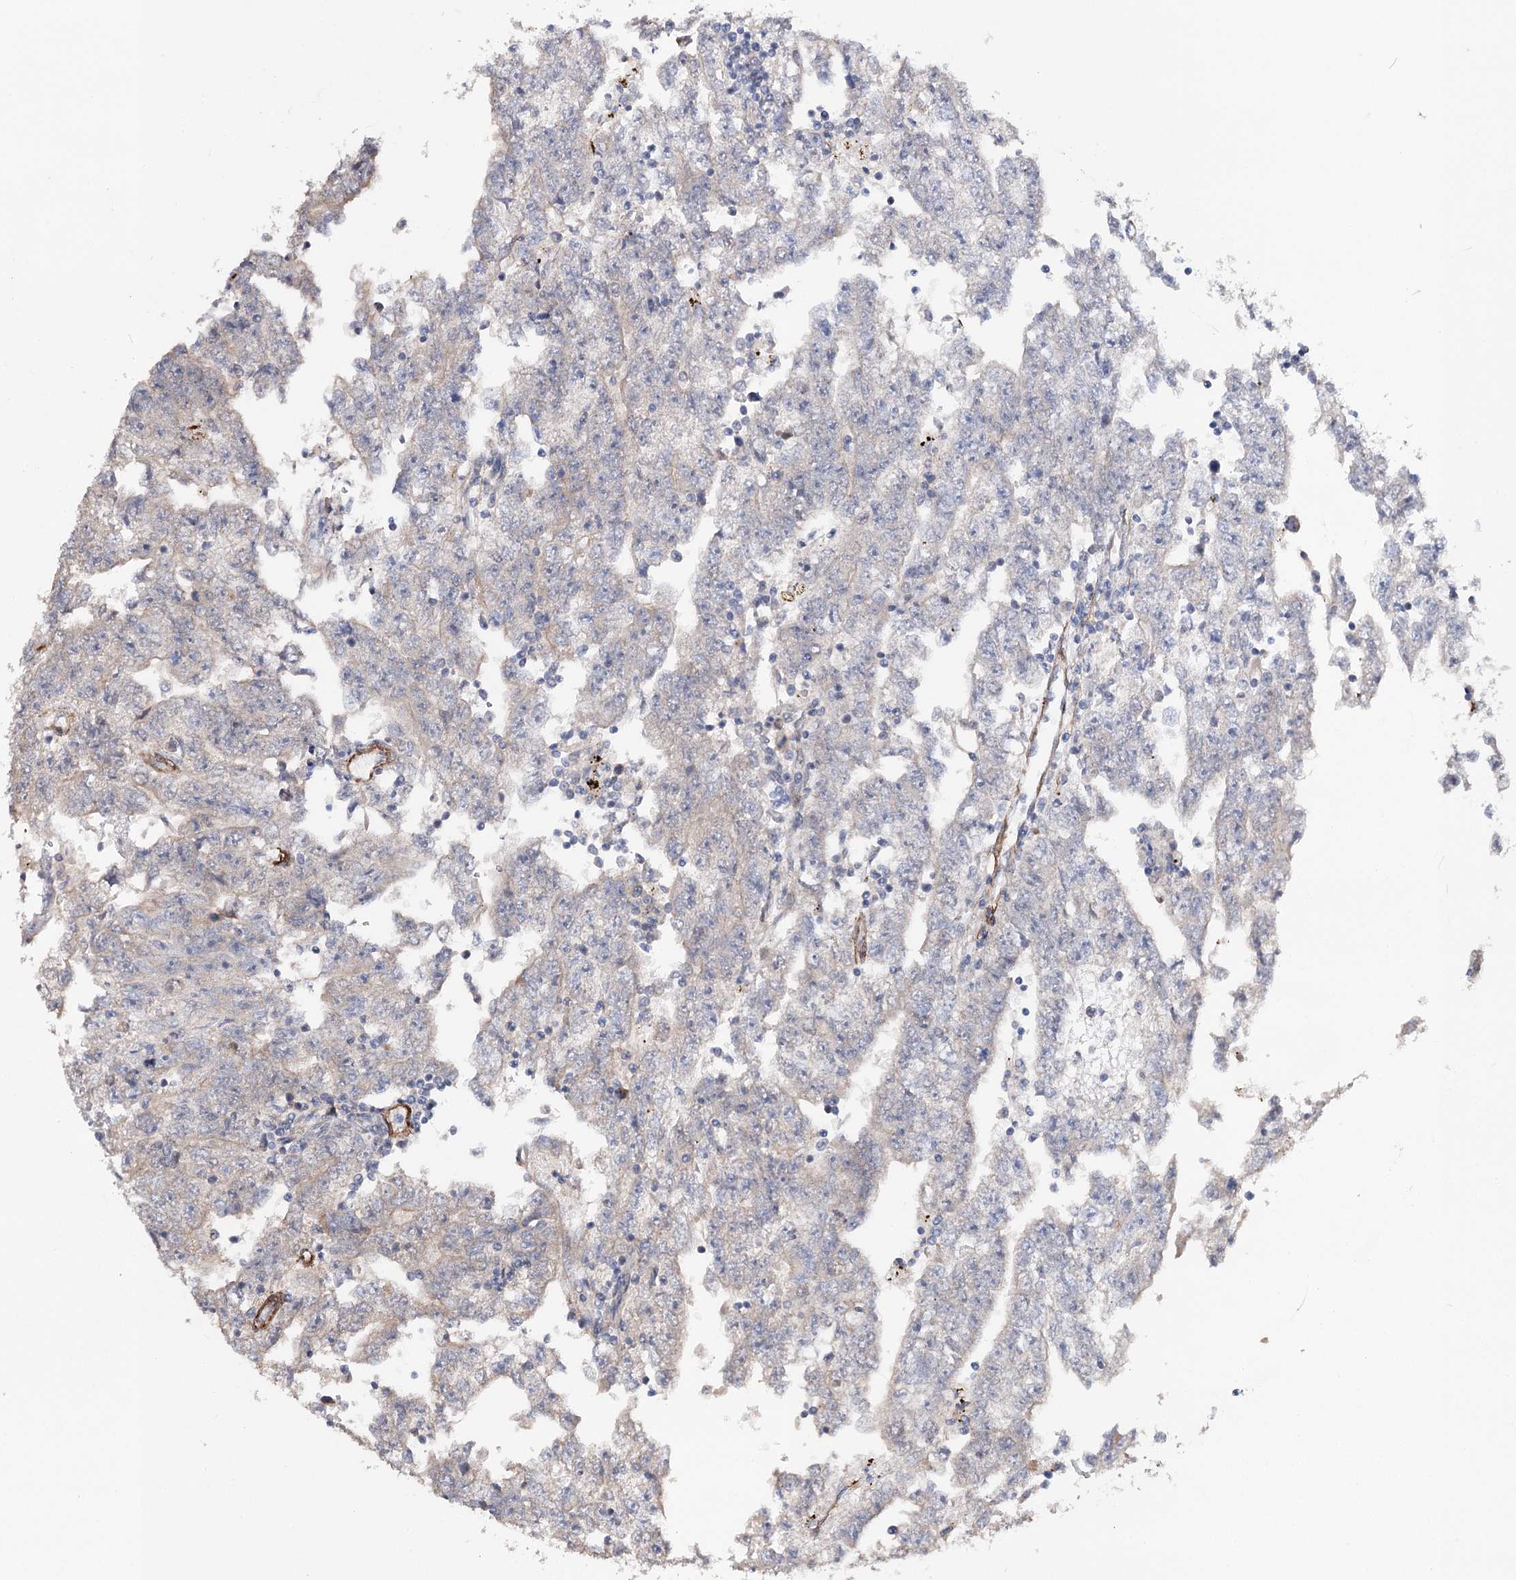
{"staining": {"intensity": "weak", "quantity": "<25%", "location": "cytoplasmic/membranous"}, "tissue": "testis cancer", "cell_type": "Tumor cells", "image_type": "cancer", "snomed": [{"axis": "morphology", "description": "Carcinoma, Embryonal, NOS"}, {"axis": "topography", "description": "Testis"}], "caption": "Testis cancer stained for a protein using IHC exhibits no expression tumor cells.", "gene": "CFAP46", "patient": {"sex": "male", "age": 25}}